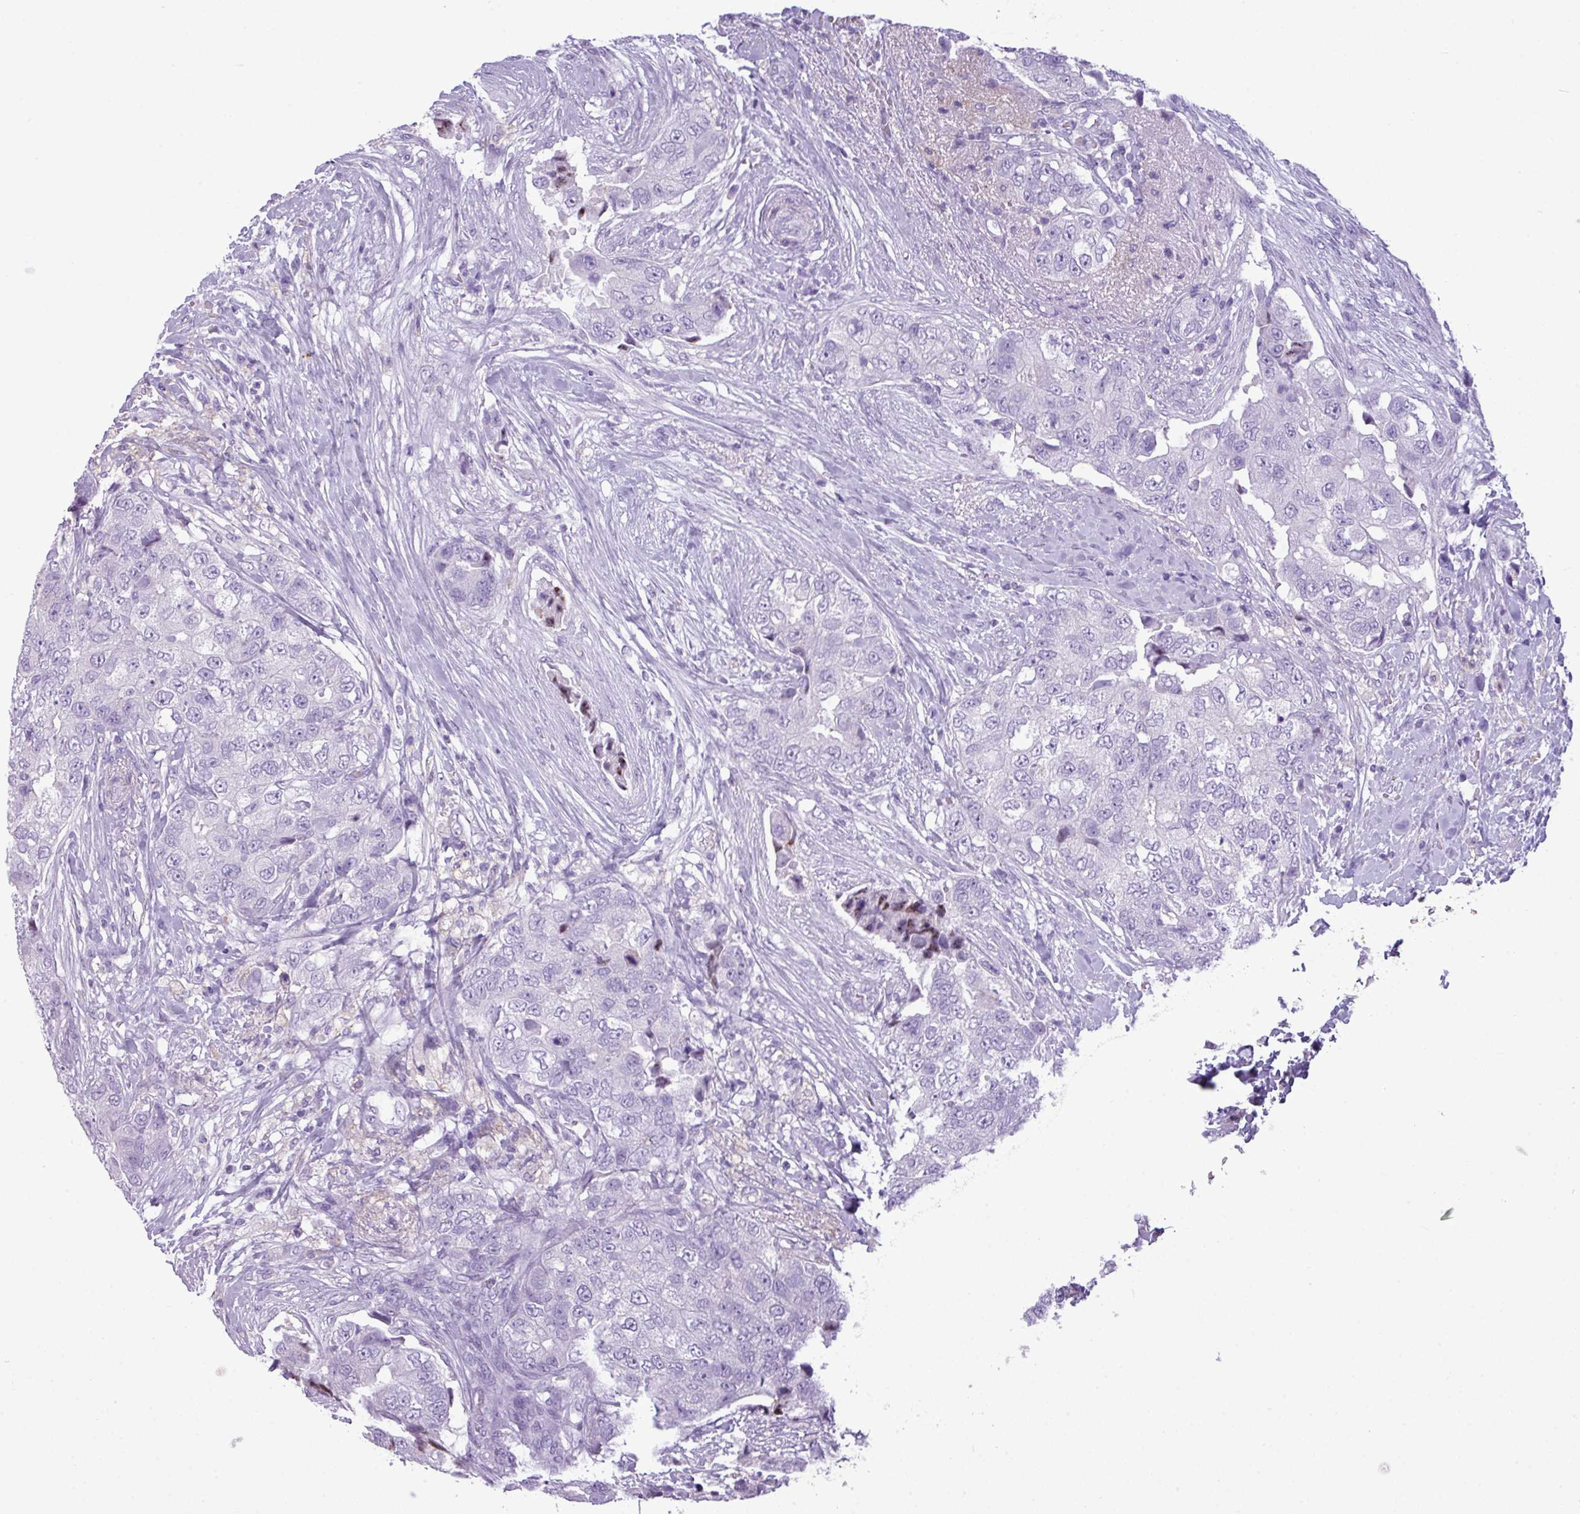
{"staining": {"intensity": "negative", "quantity": "none", "location": "none"}, "tissue": "breast cancer", "cell_type": "Tumor cells", "image_type": "cancer", "snomed": [{"axis": "morphology", "description": "Normal tissue, NOS"}, {"axis": "morphology", "description": "Duct carcinoma"}, {"axis": "topography", "description": "Breast"}], "caption": "An IHC micrograph of breast cancer (invasive ductal carcinoma) is shown. There is no staining in tumor cells of breast cancer (invasive ductal carcinoma).", "gene": "RBMXL2", "patient": {"sex": "female", "age": 62}}